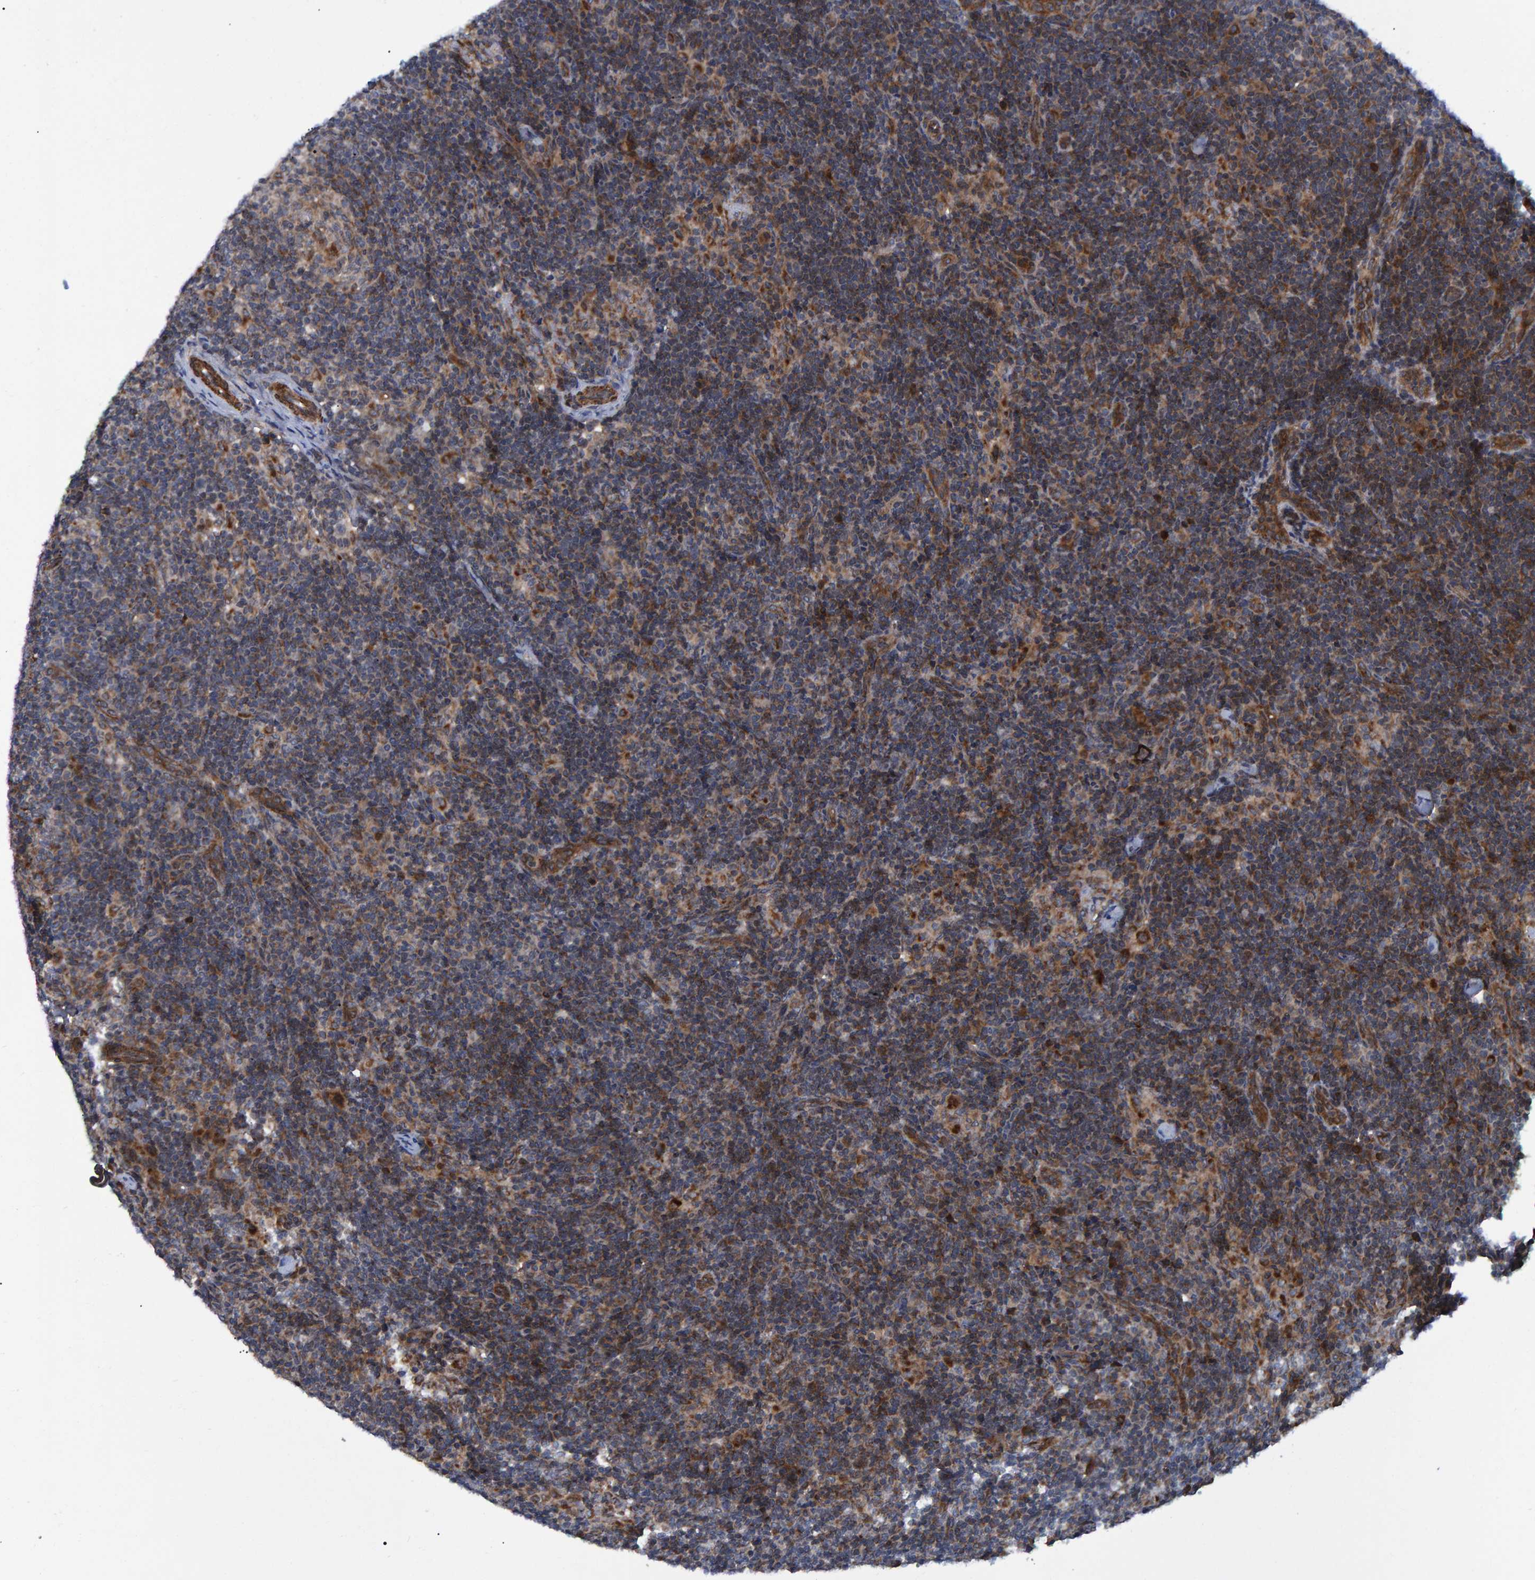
{"staining": {"intensity": "weak", "quantity": ">75%", "location": "cytoplasmic/membranous"}, "tissue": "lymph node", "cell_type": "Germinal center cells", "image_type": "normal", "snomed": [{"axis": "morphology", "description": "Normal tissue, NOS"}, {"axis": "topography", "description": "Lymph node"}], "caption": "This micrograph reveals immunohistochemistry (IHC) staining of normal lymph node, with low weak cytoplasmic/membranous expression in about >75% of germinal center cells.", "gene": "ATP6V1H", "patient": {"sex": "female", "age": 22}}